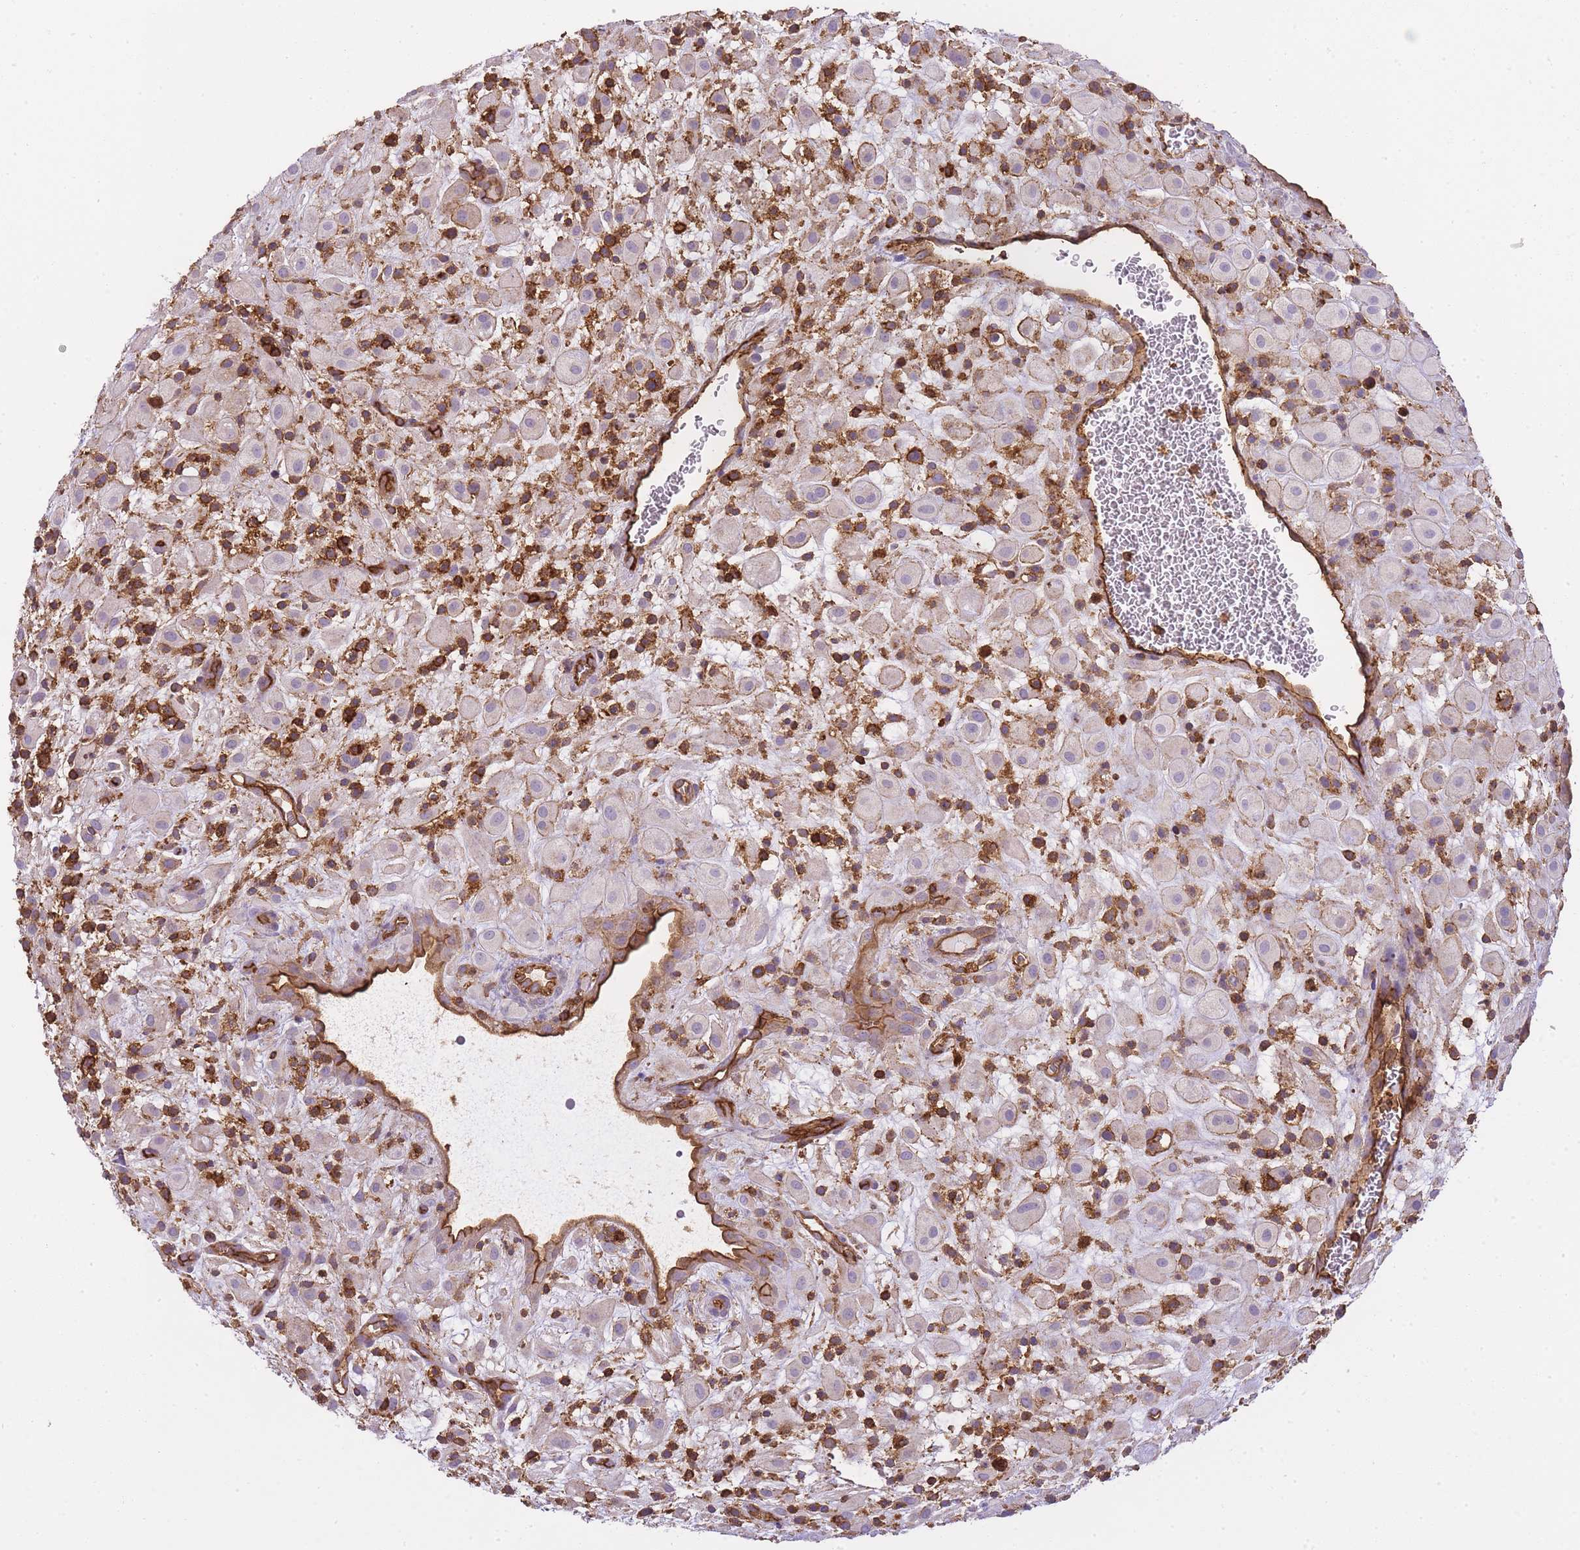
{"staining": {"intensity": "negative", "quantity": "none", "location": "none"}, "tissue": "placenta", "cell_type": "Decidual cells", "image_type": "normal", "snomed": [{"axis": "morphology", "description": "Normal tissue, NOS"}, {"axis": "topography", "description": "Placenta"}], "caption": "Immunohistochemistry of unremarkable human placenta shows no positivity in decidual cells. Nuclei are stained in blue.", "gene": "MSN", "patient": {"sex": "female", "age": 35}}